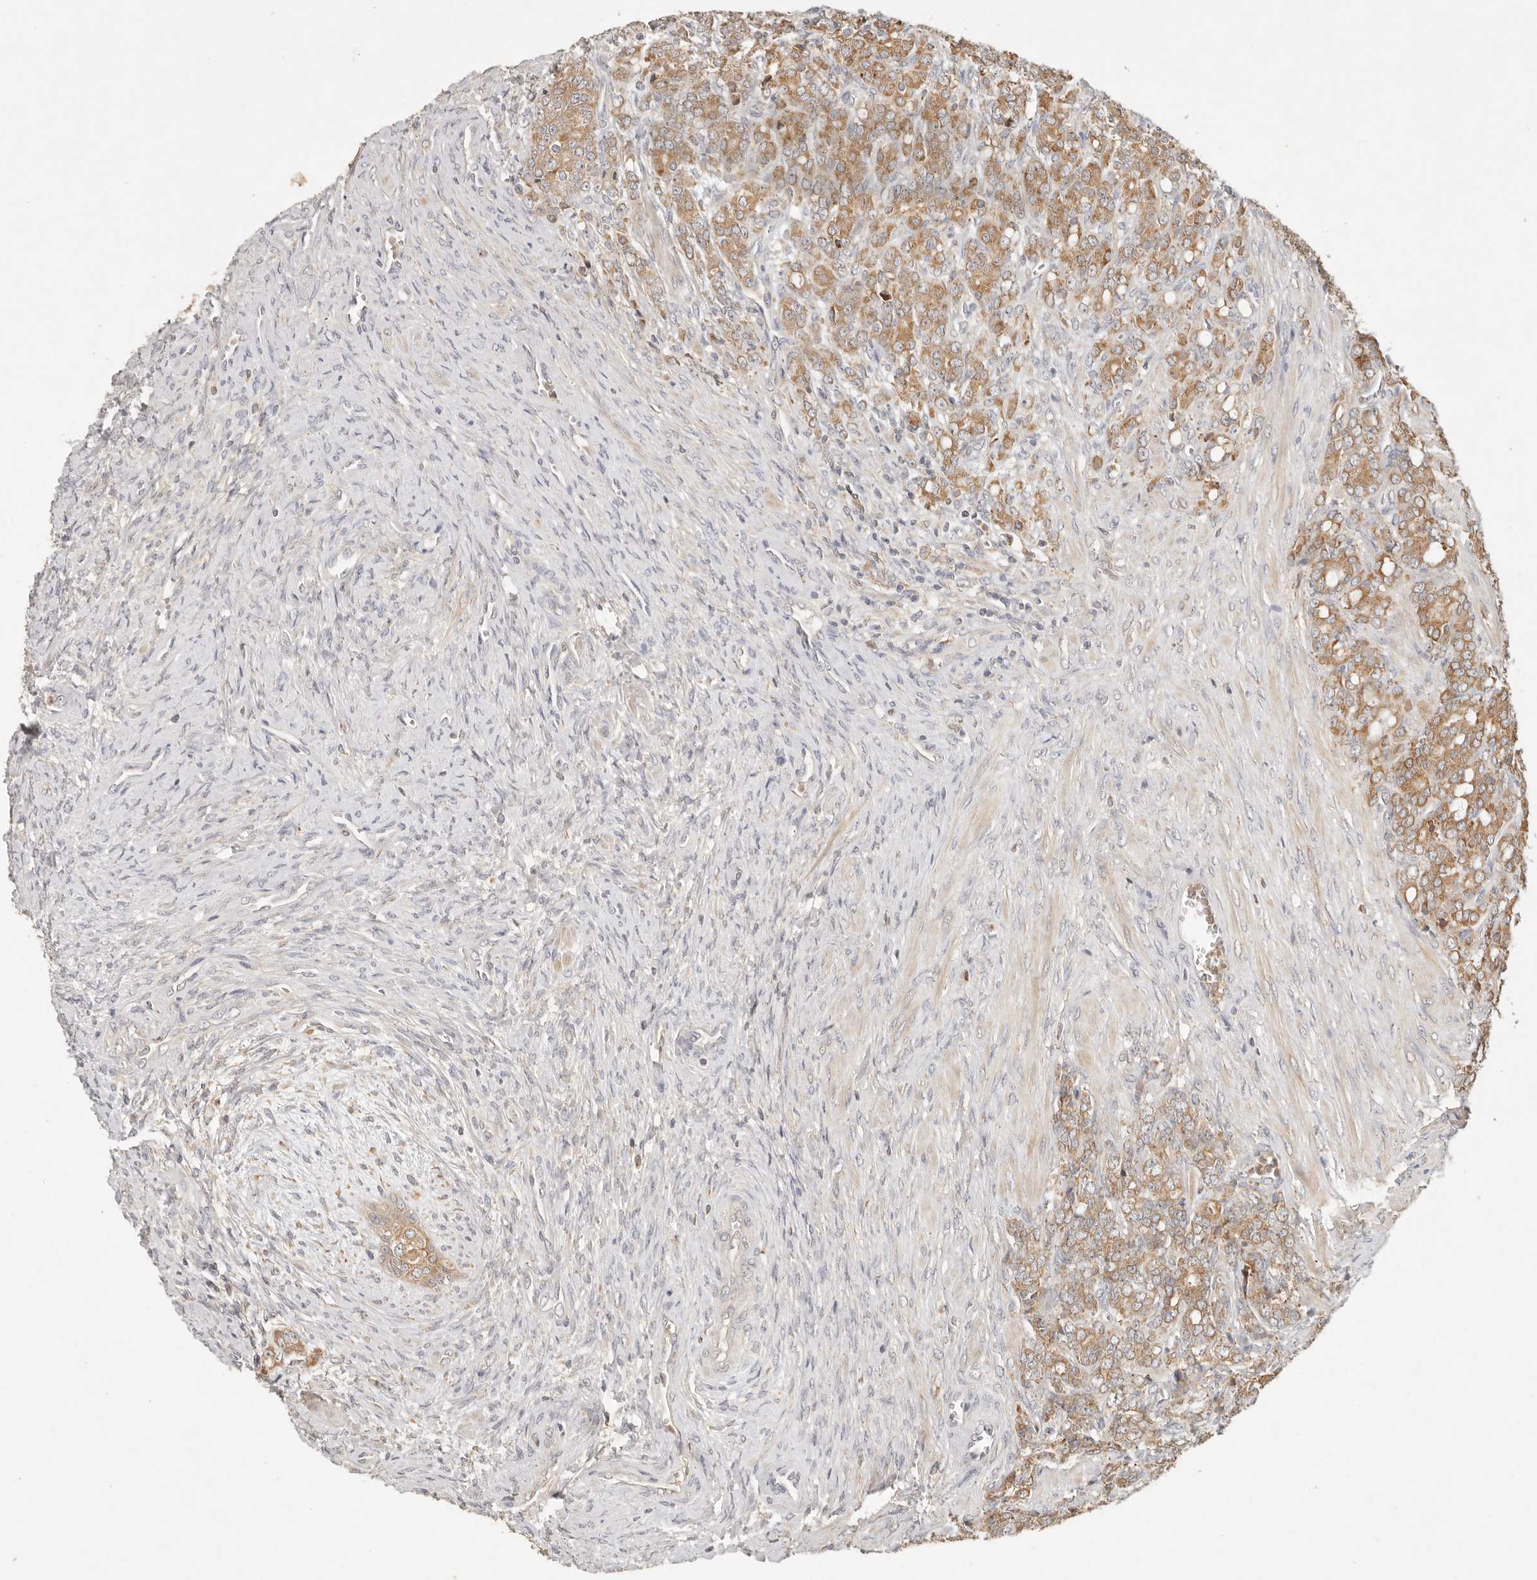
{"staining": {"intensity": "moderate", "quantity": ">75%", "location": "cytoplasmic/membranous"}, "tissue": "prostate cancer", "cell_type": "Tumor cells", "image_type": "cancer", "snomed": [{"axis": "morphology", "description": "Adenocarcinoma, High grade"}, {"axis": "topography", "description": "Prostate"}], "caption": "Immunohistochemical staining of human prostate cancer shows medium levels of moderate cytoplasmic/membranous protein expression in approximately >75% of tumor cells.", "gene": "ARHGEF10L", "patient": {"sex": "male", "age": 62}}